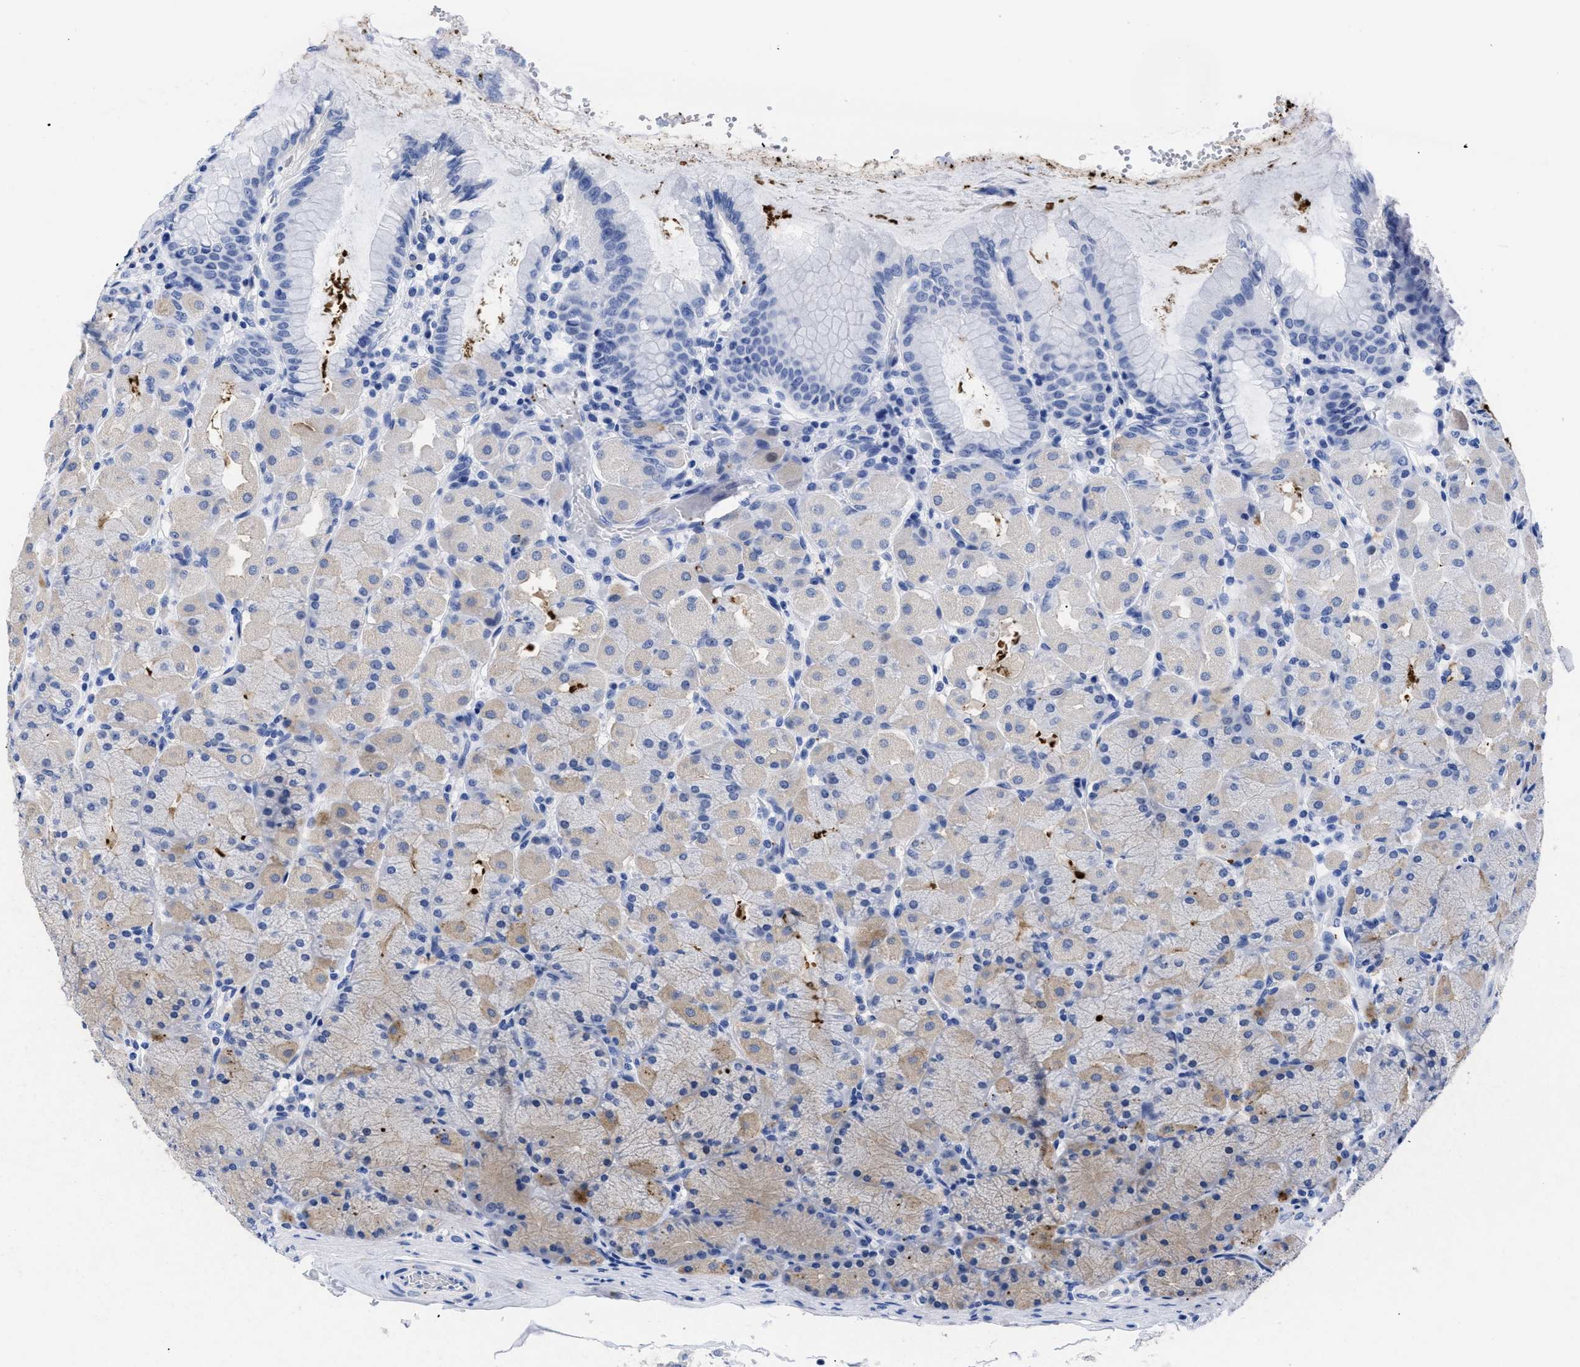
{"staining": {"intensity": "weak", "quantity": "<25%", "location": "cytoplasmic/membranous"}, "tissue": "stomach", "cell_type": "Glandular cells", "image_type": "normal", "snomed": [{"axis": "morphology", "description": "Normal tissue, NOS"}, {"axis": "topography", "description": "Stomach, upper"}], "caption": "Immunohistochemistry histopathology image of normal human stomach stained for a protein (brown), which reveals no positivity in glandular cells. (DAB IHC with hematoxylin counter stain).", "gene": "TREML1", "patient": {"sex": "female", "age": 56}}